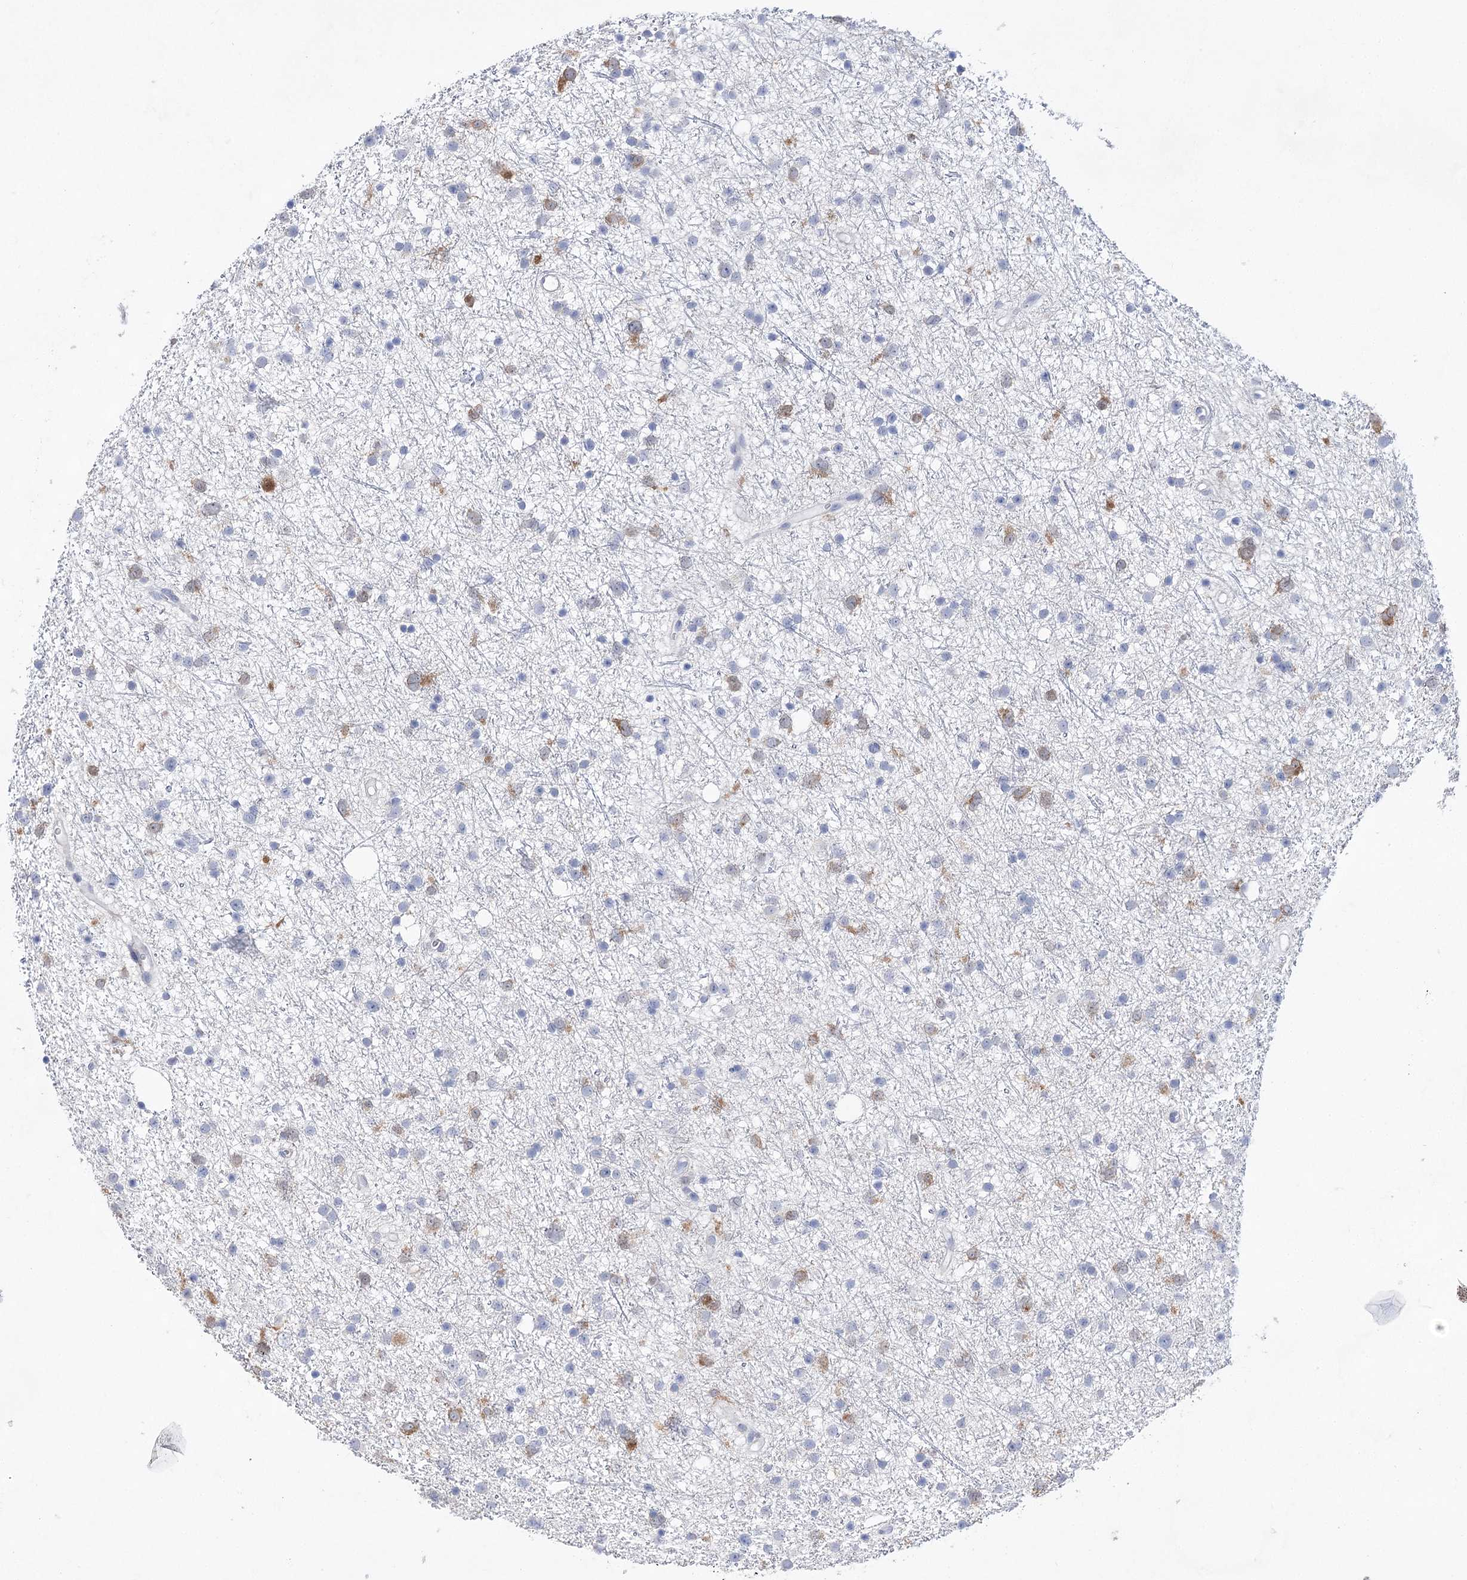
{"staining": {"intensity": "moderate", "quantity": "<25%", "location": "cytoplasmic/membranous"}, "tissue": "glioma", "cell_type": "Tumor cells", "image_type": "cancer", "snomed": [{"axis": "morphology", "description": "Glioma, malignant, Low grade"}, {"axis": "topography", "description": "Cerebral cortex"}], "caption": "The immunohistochemical stain shows moderate cytoplasmic/membranous positivity in tumor cells of malignant glioma (low-grade) tissue. (IHC, brightfield microscopy, high magnification).", "gene": "UGDH", "patient": {"sex": "female", "age": 39}}